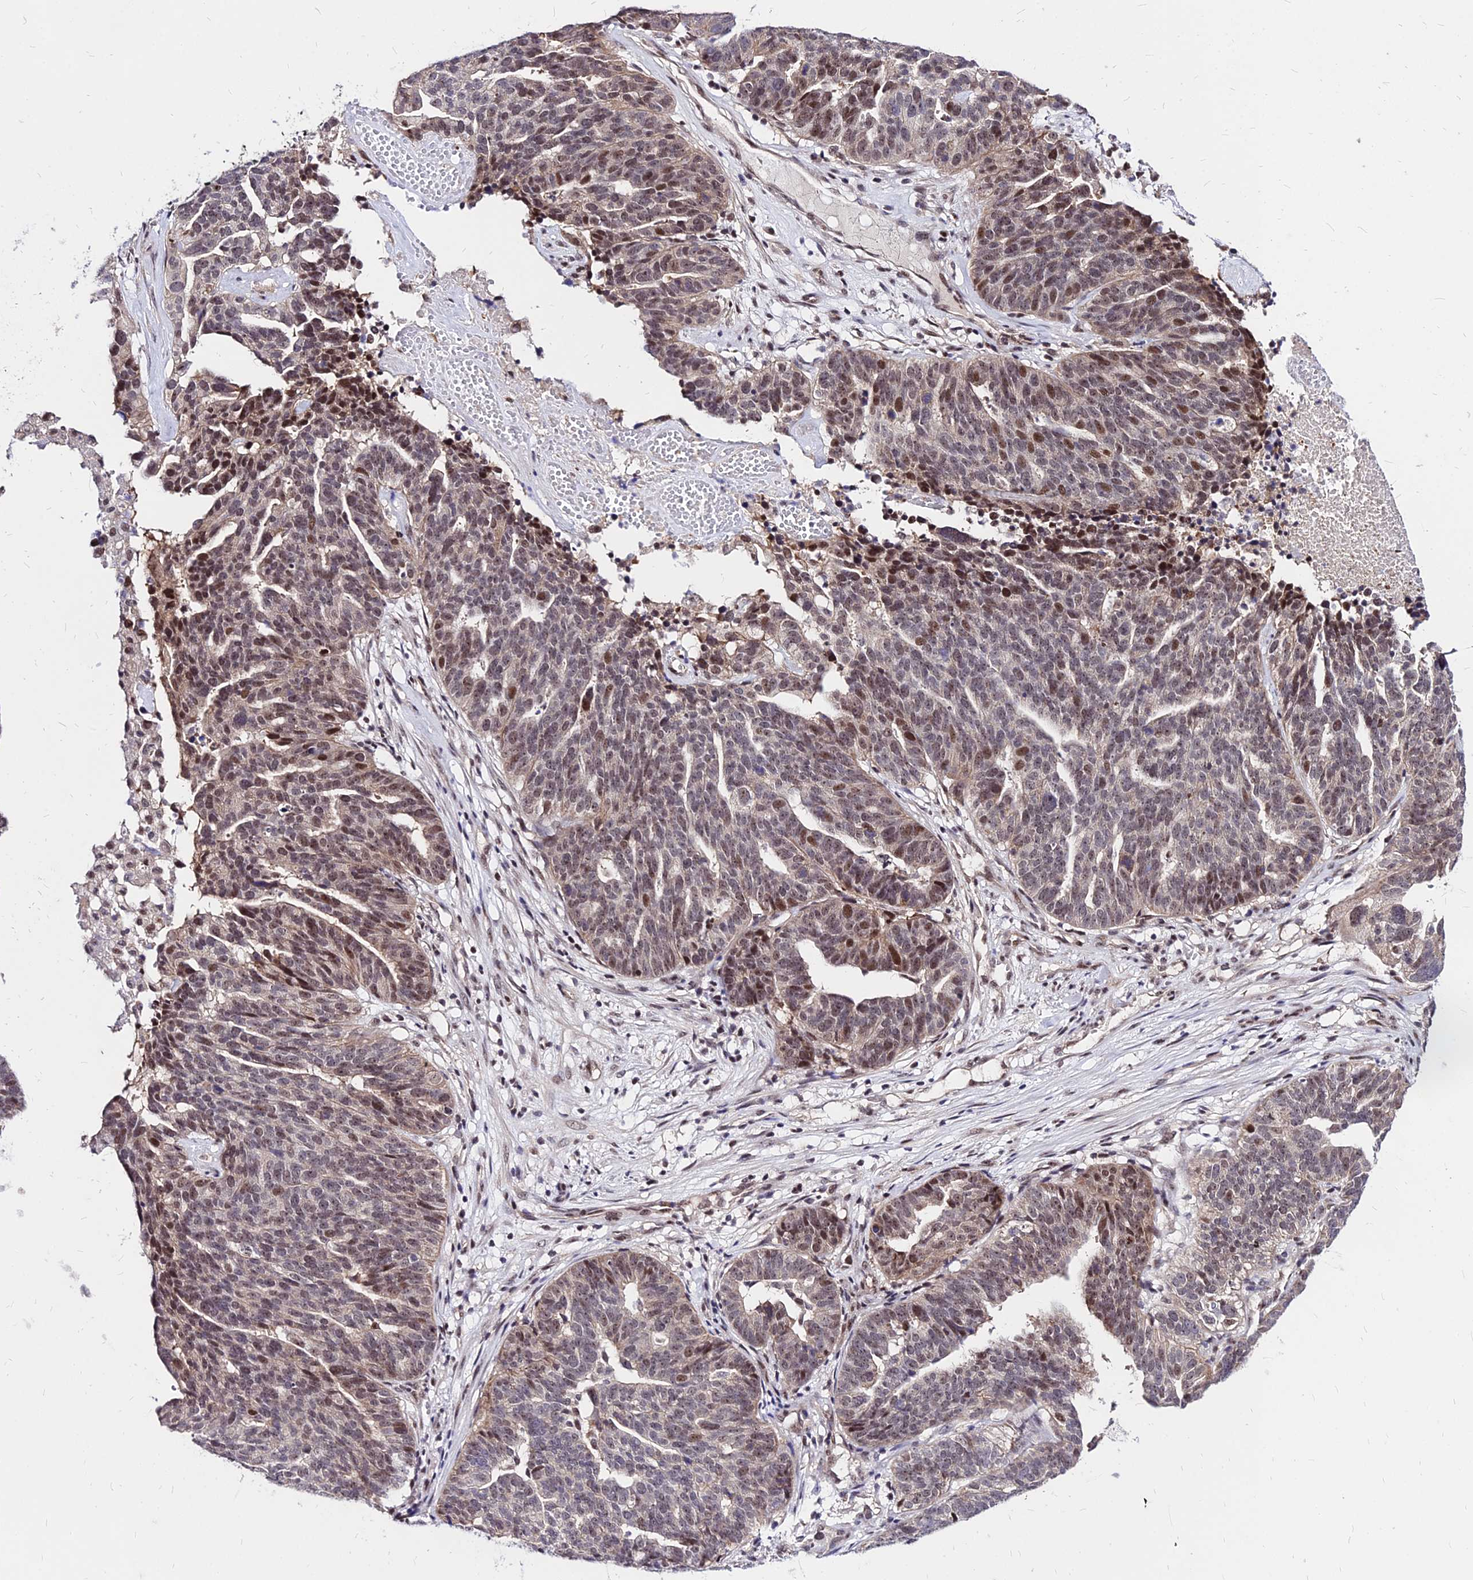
{"staining": {"intensity": "moderate", "quantity": "25%-75%", "location": "nuclear"}, "tissue": "ovarian cancer", "cell_type": "Tumor cells", "image_type": "cancer", "snomed": [{"axis": "morphology", "description": "Cystadenocarcinoma, serous, NOS"}, {"axis": "topography", "description": "Ovary"}], "caption": "A medium amount of moderate nuclear staining is seen in approximately 25%-75% of tumor cells in ovarian cancer (serous cystadenocarcinoma) tissue.", "gene": "DDX55", "patient": {"sex": "female", "age": 59}}